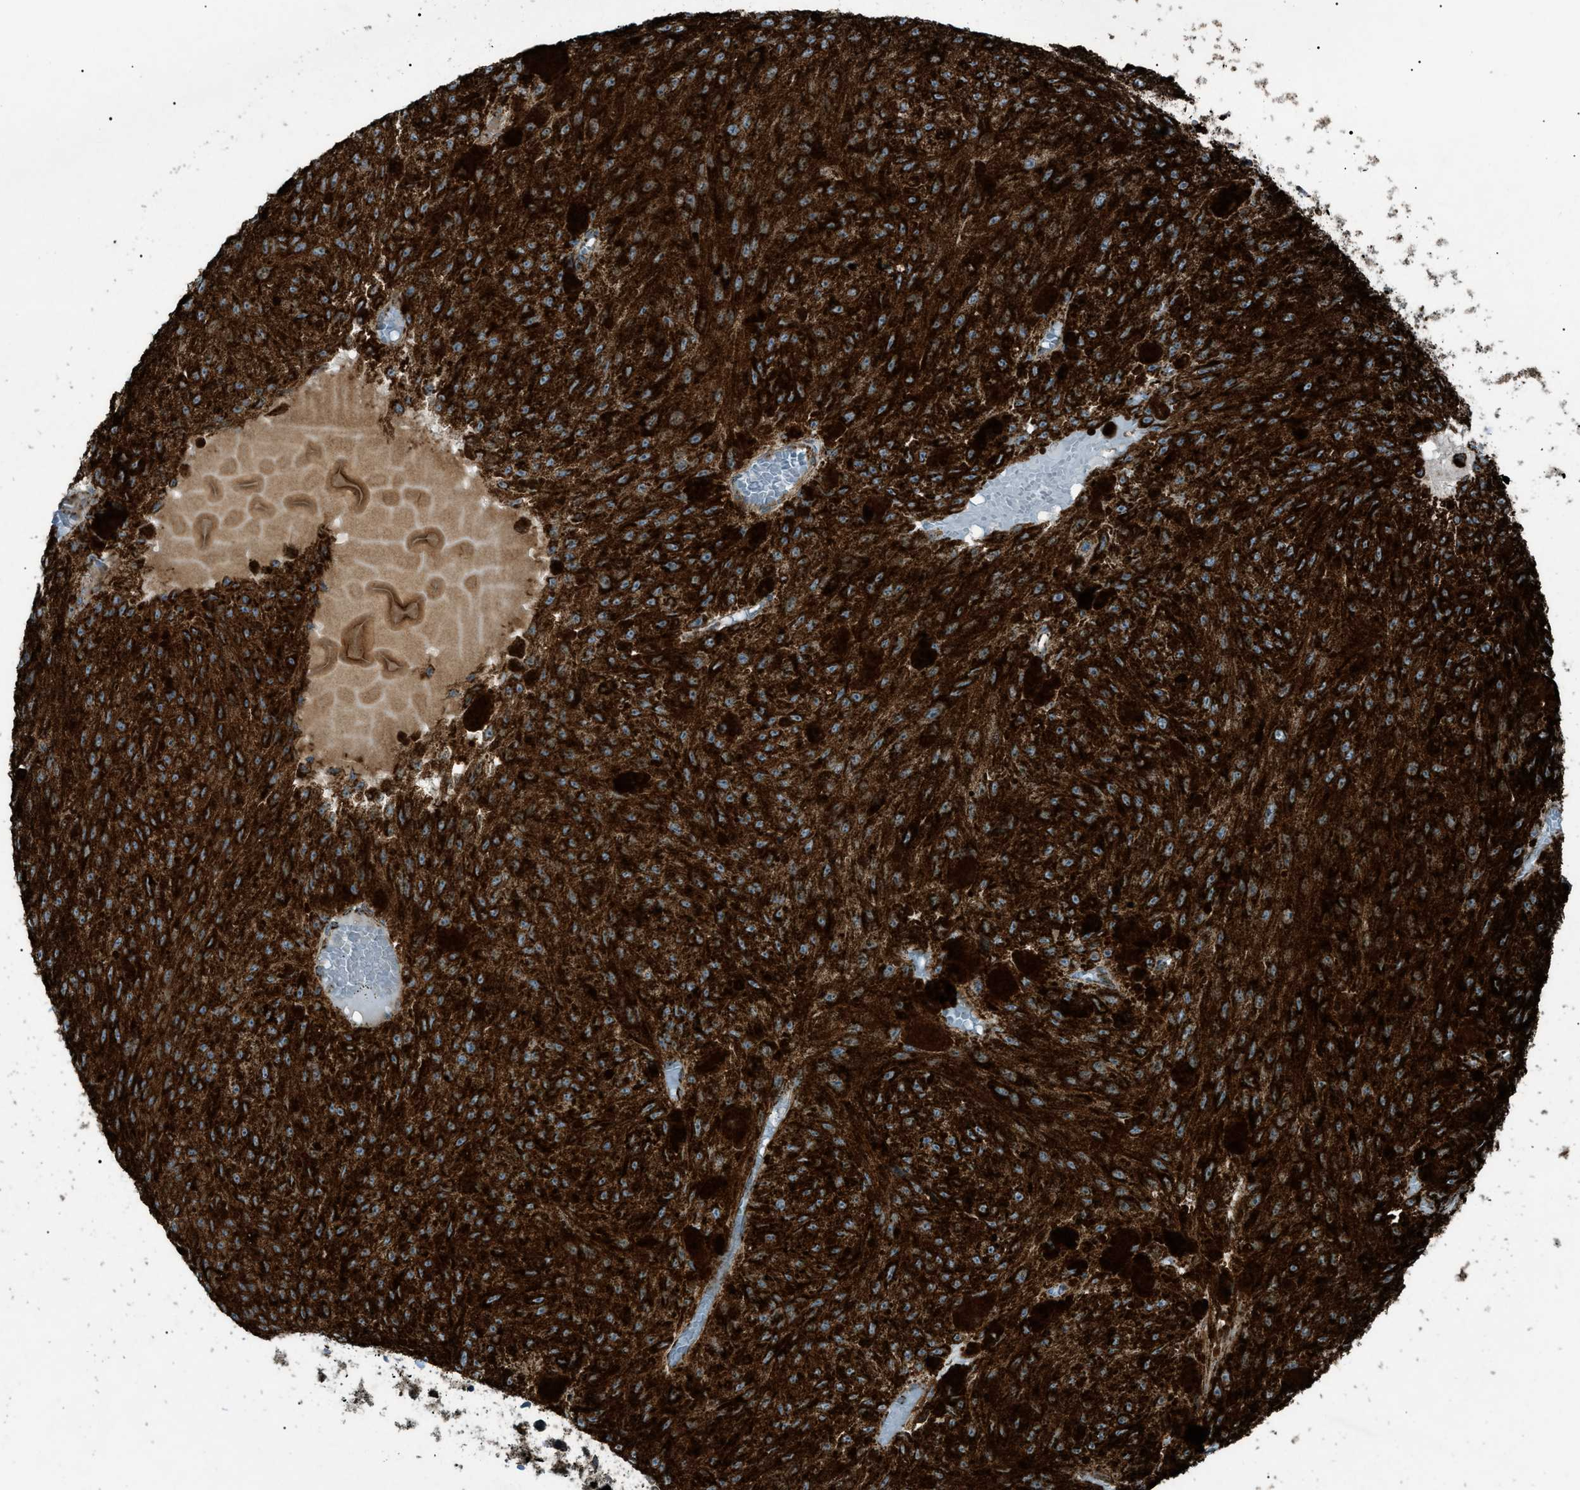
{"staining": {"intensity": "strong", "quantity": ">75%", "location": "cytoplasmic/membranous"}, "tissue": "melanoma", "cell_type": "Tumor cells", "image_type": "cancer", "snomed": [{"axis": "morphology", "description": "Malignant melanoma, NOS"}, {"axis": "topography", "description": "Other"}], "caption": "A brown stain highlights strong cytoplasmic/membranous staining of a protein in malignant melanoma tumor cells.", "gene": "C1GALT1C1", "patient": {"sex": "male", "age": 79}}